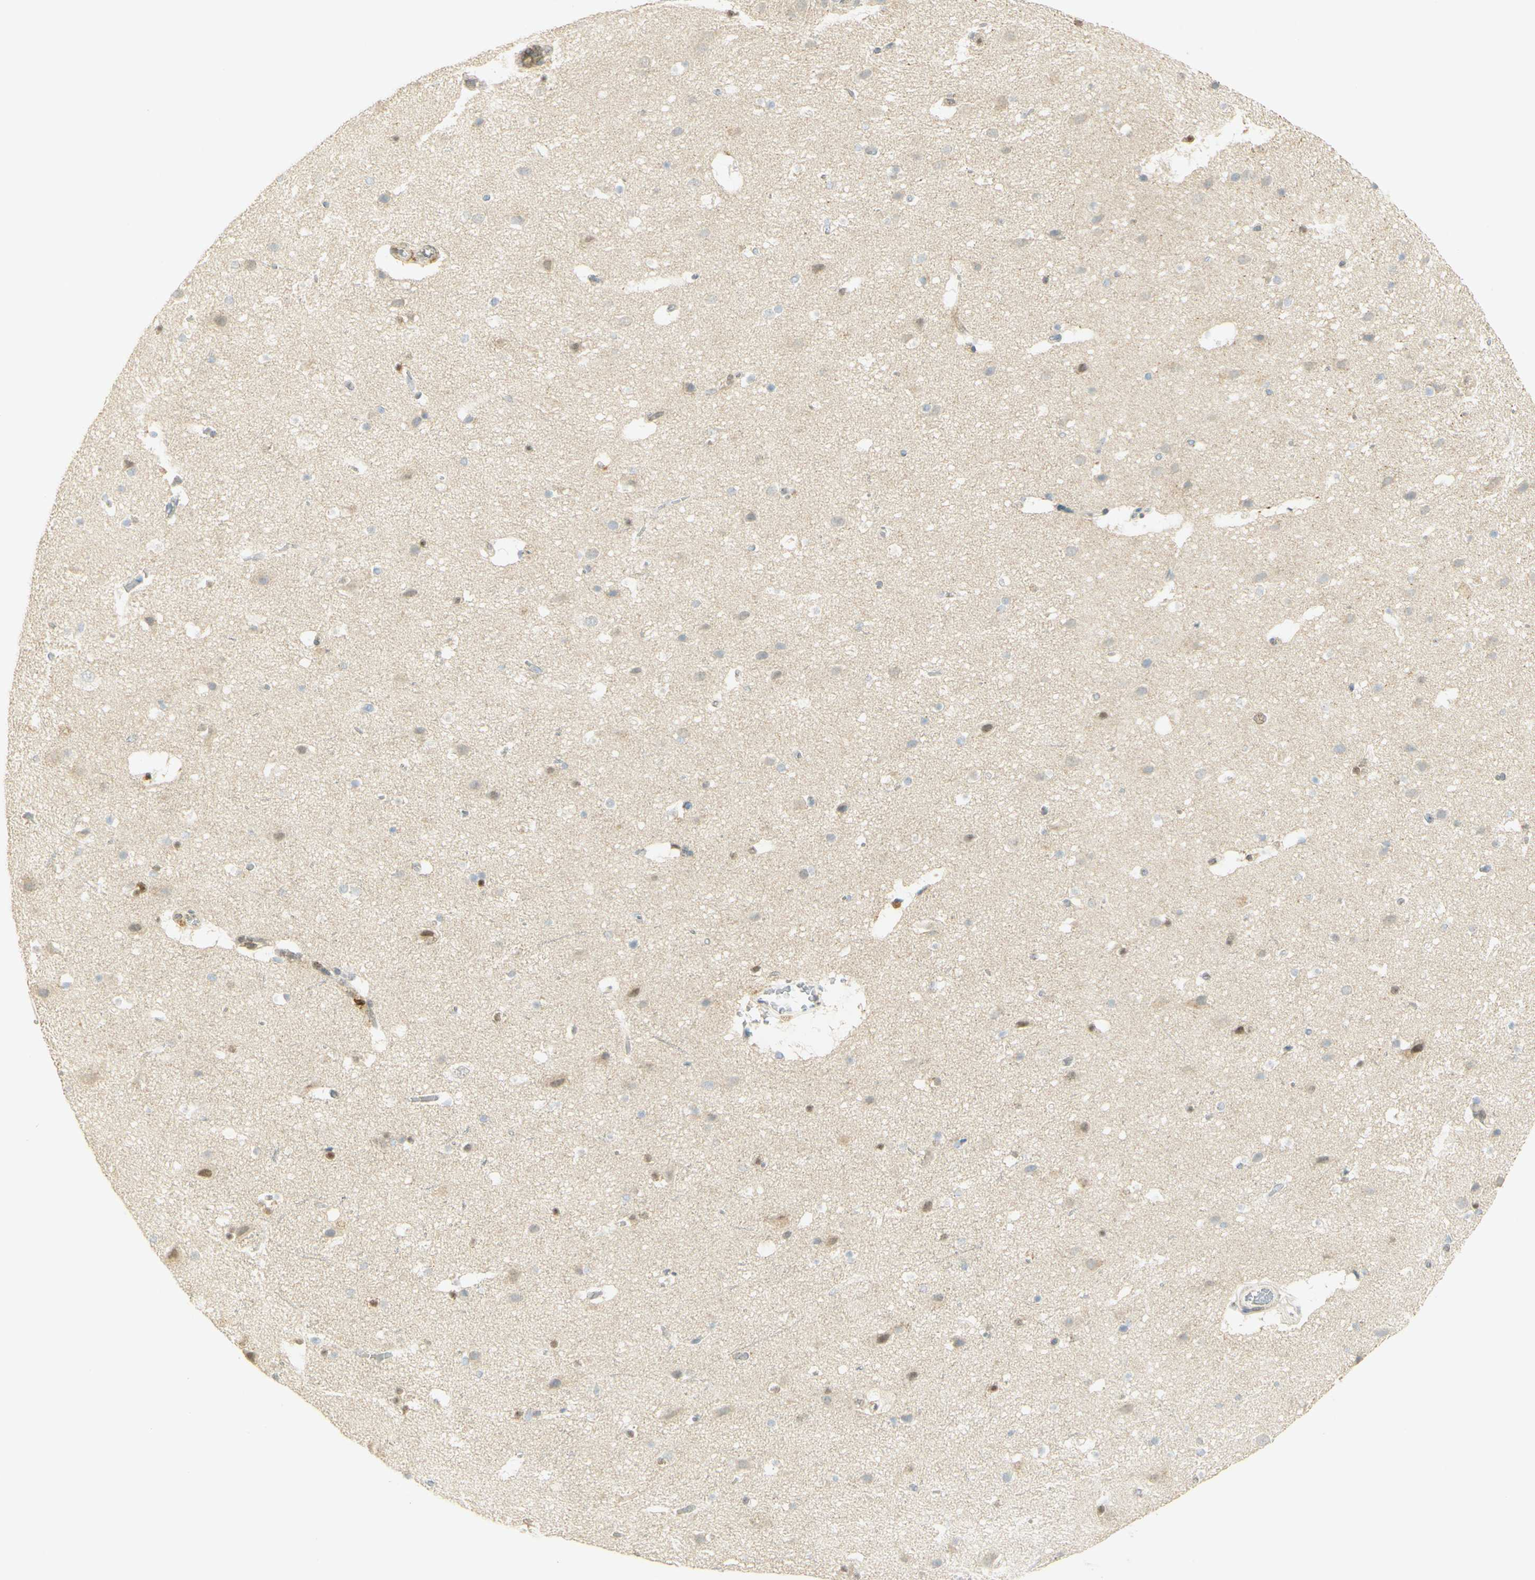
{"staining": {"intensity": "moderate", "quantity": "25%-75%", "location": "cytoplasmic/membranous"}, "tissue": "cerebral cortex", "cell_type": "Endothelial cells", "image_type": "normal", "snomed": [{"axis": "morphology", "description": "Normal tissue, NOS"}, {"axis": "topography", "description": "Cerebral cortex"}], "caption": "Protein expression by immunohistochemistry reveals moderate cytoplasmic/membranous expression in approximately 25%-75% of endothelial cells in unremarkable cerebral cortex. The staining was performed using DAB to visualize the protein expression in brown, while the nuclei were stained in blue with hematoxylin (Magnification: 20x).", "gene": "E2F1", "patient": {"sex": "male", "age": 45}}